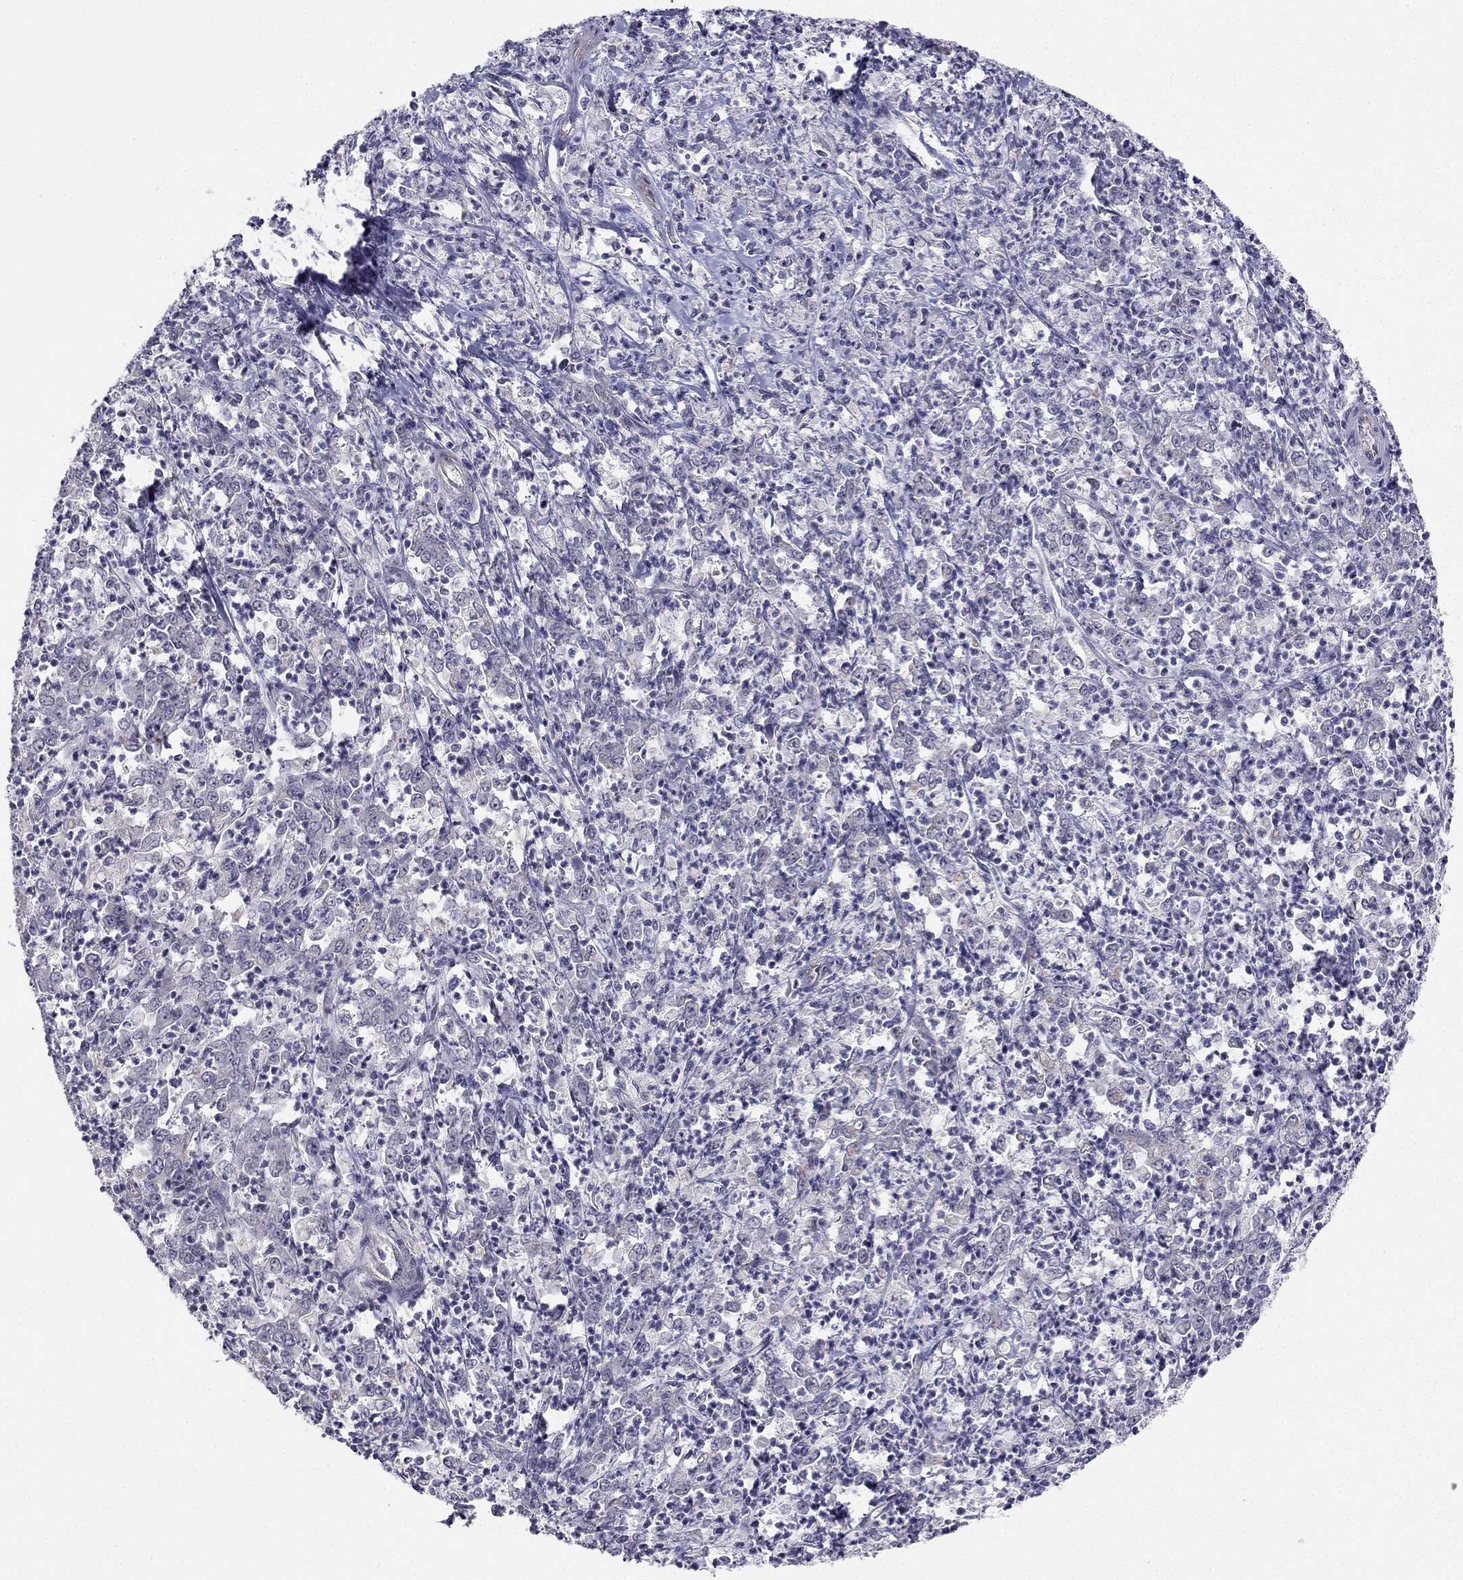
{"staining": {"intensity": "negative", "quantity": "none", "location": "none"}, "tissue": "stomach cancer", "cell_type": "Tumor cells", "image_type": "cancer", "snomed": [{"axis": "morphology", "description": "Adenocarcinoma, NOS"}, {"axis": "topography", "description": "Stomach, lower"}], "caption": "The photomicrograph displays no significant staining in tumor cells of stomach adenocarcinoma. The staining is performed using DAB (3,3'-diaminobenzidine) brown chromogen with nuclei counter-stained in using hematoxylin.", "gene": "CHST8", "patient": {"sex": "female", "age": 71}}